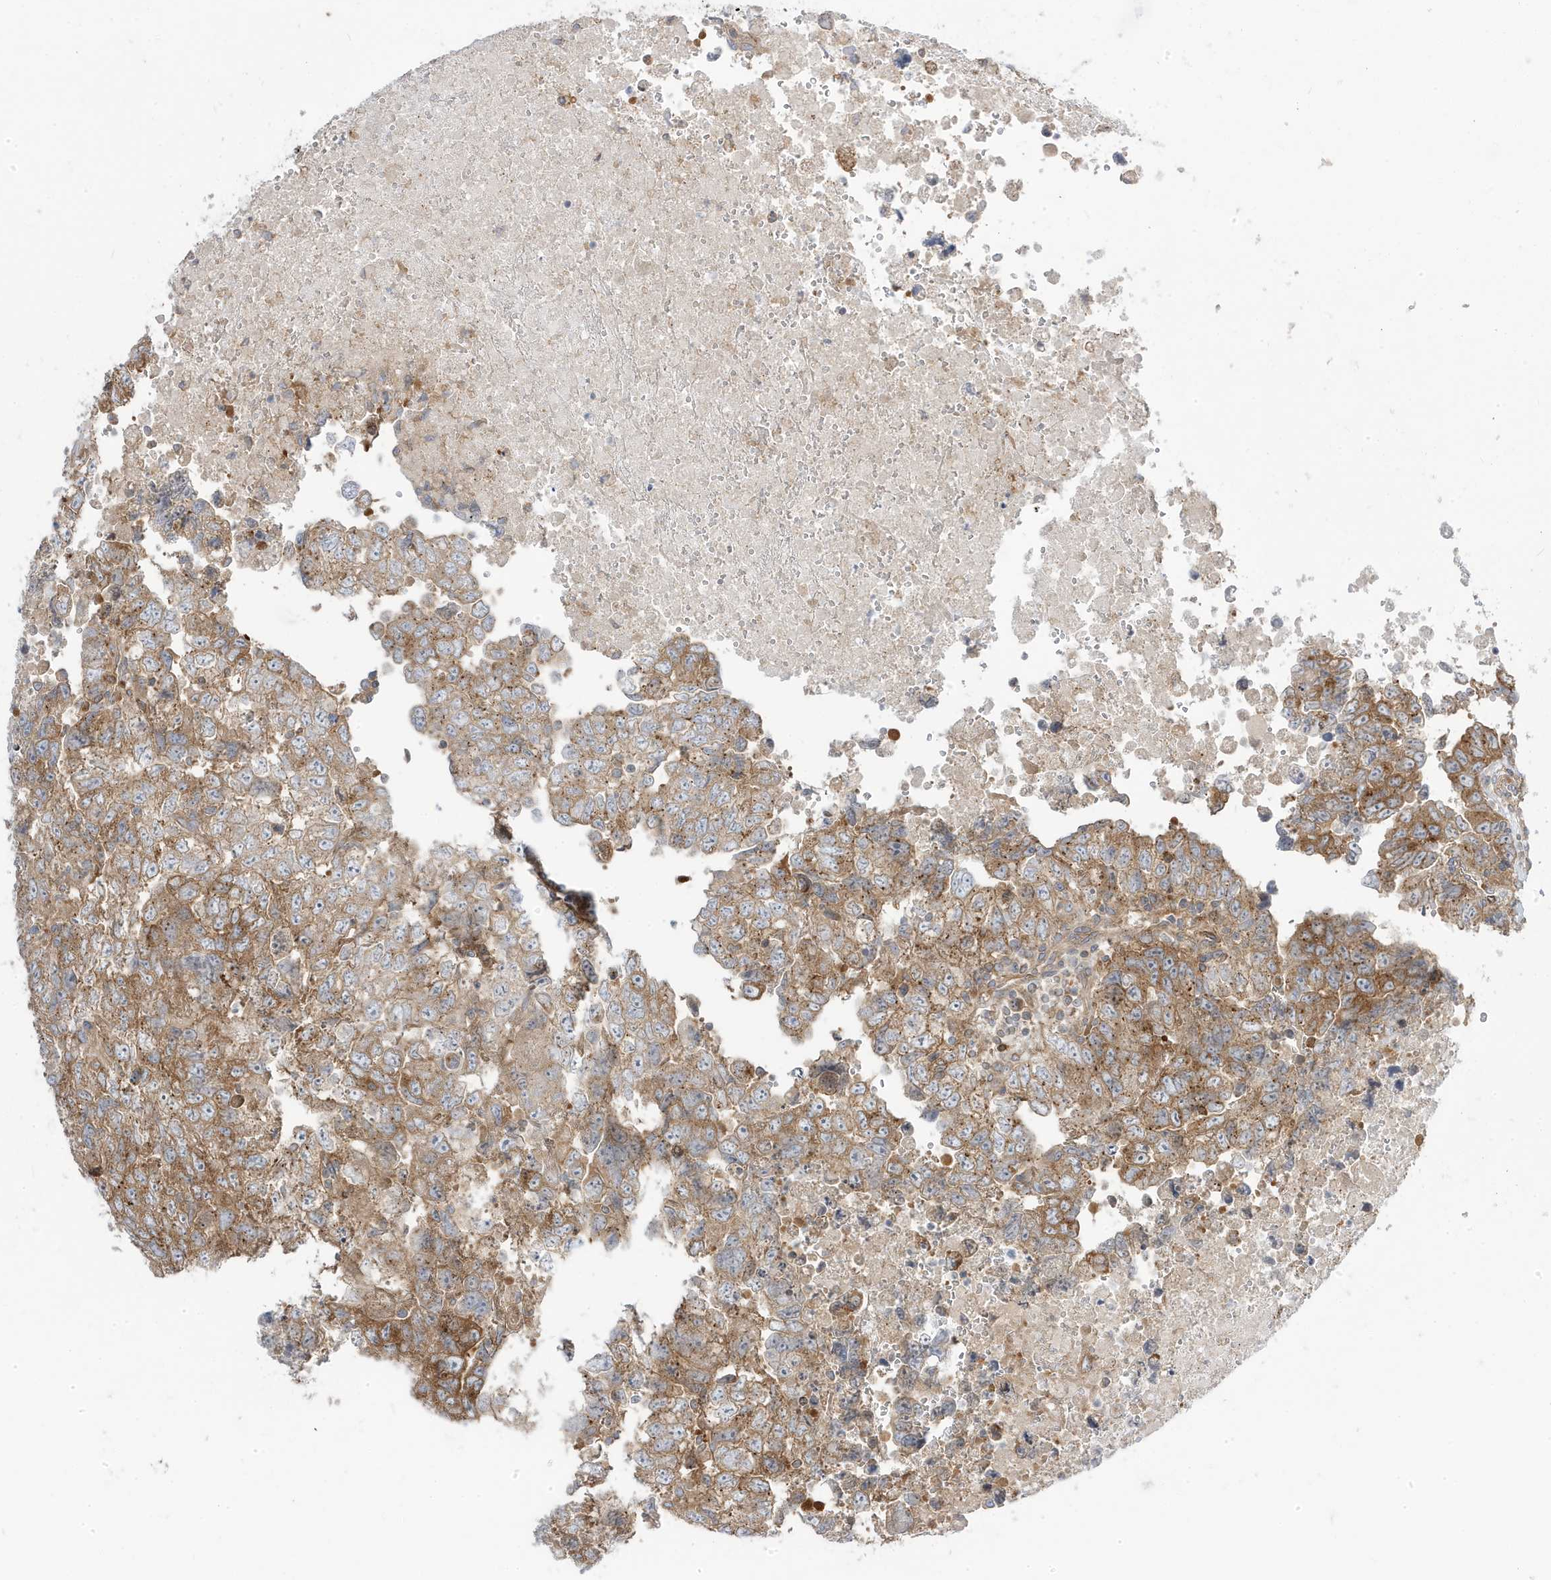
{"staining": {"intensity": "moderate", "quantity": "25%-75%", "location": "cytoplasmic/membranous"}, "tissue": "testis cancer", "cell_type": "Tumor cells", "image_type": "cancer", "snomed": [{"axis": "morphology", "description": "Carcinoma, Embryonal, NOS"}, {"axis": "topography", "description": "Testis"}], "caption": "Testis cancer was stained to show a protein in brown. There is medium levels of moderate cytoplasmic/membranous staining in about 25%-75% of tumor cells.", "gene": "STAM", "patient": {"sex": "male", "age": 37}}